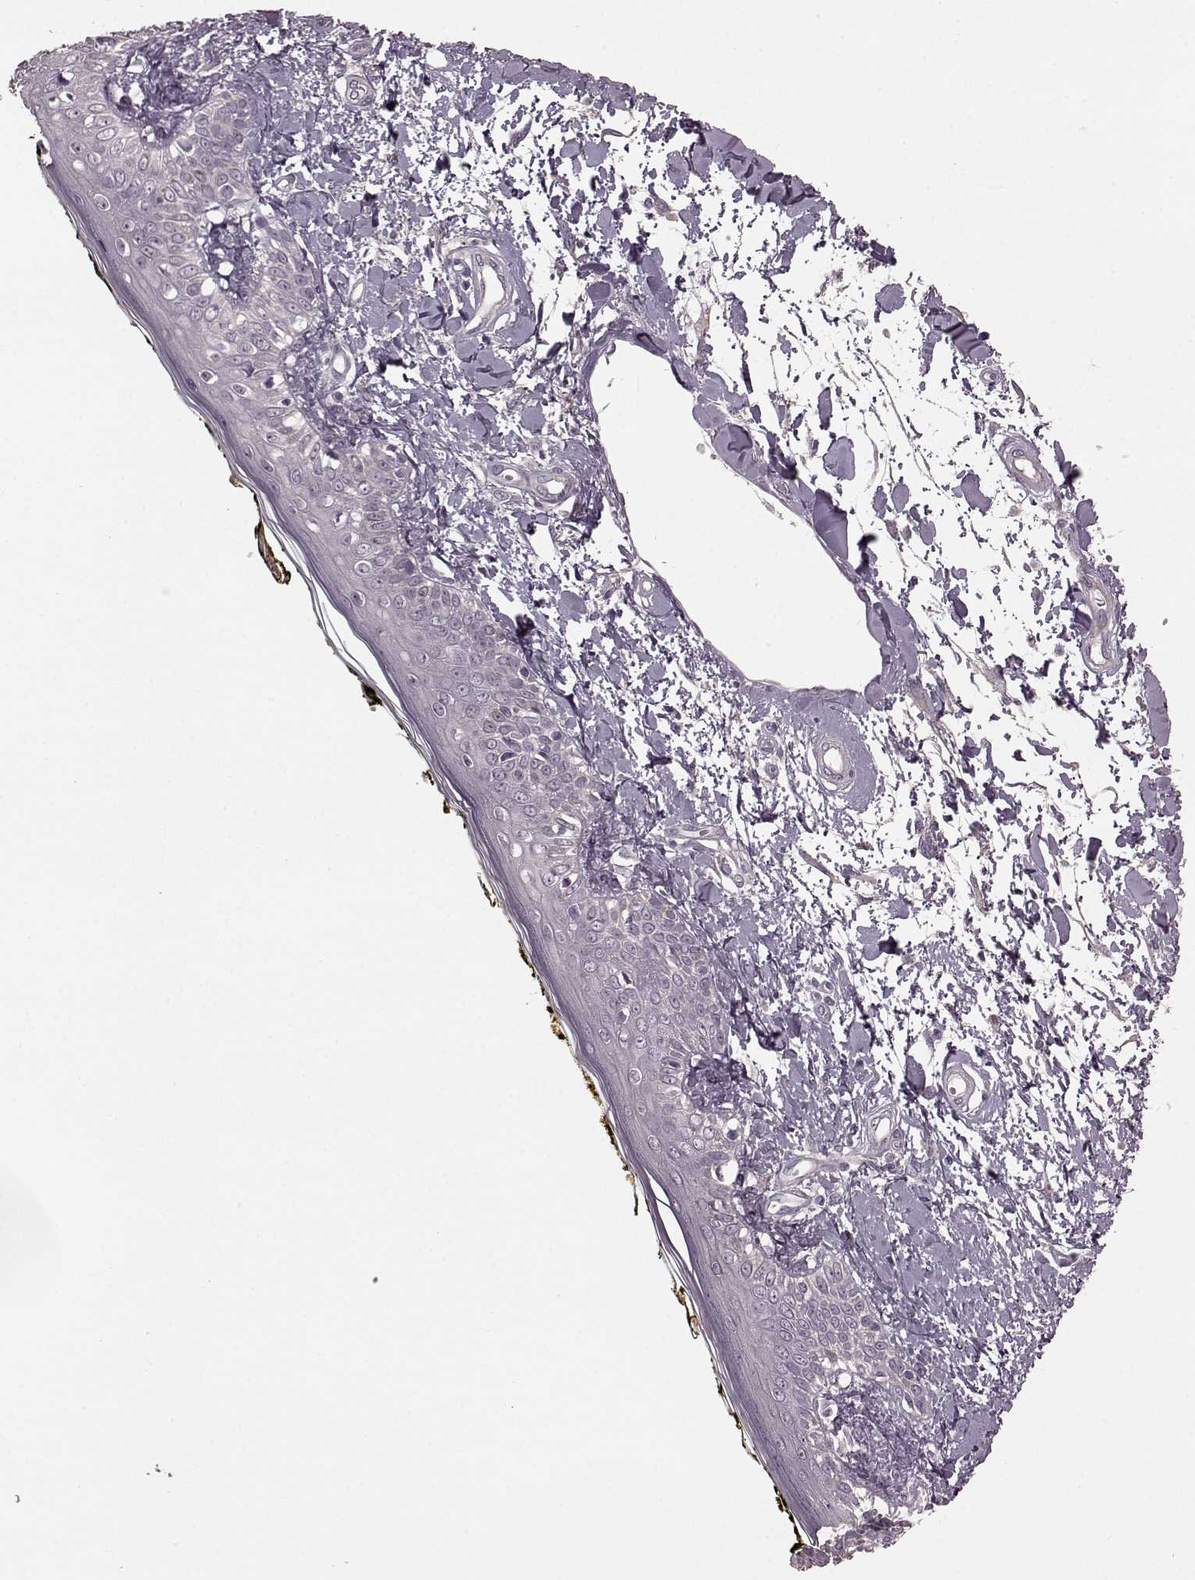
{"staining": {"intensity": "negative", "quantity": "none", "location": "none"}, "tissue": "skin", "cell_type": "Fibroblasts", "image_type": "normal", "snomed": [{"axis": "morphology", "description": "Normal tissue, NOS"}, {"axis": "topography", "description": "Skin"}], "caption": "Immunohistochemistry of unremarkable human skin exhibits no expression in fibroblasts.", "gene": "GRK1", "patient": {"sex": "male", "age": 76}}